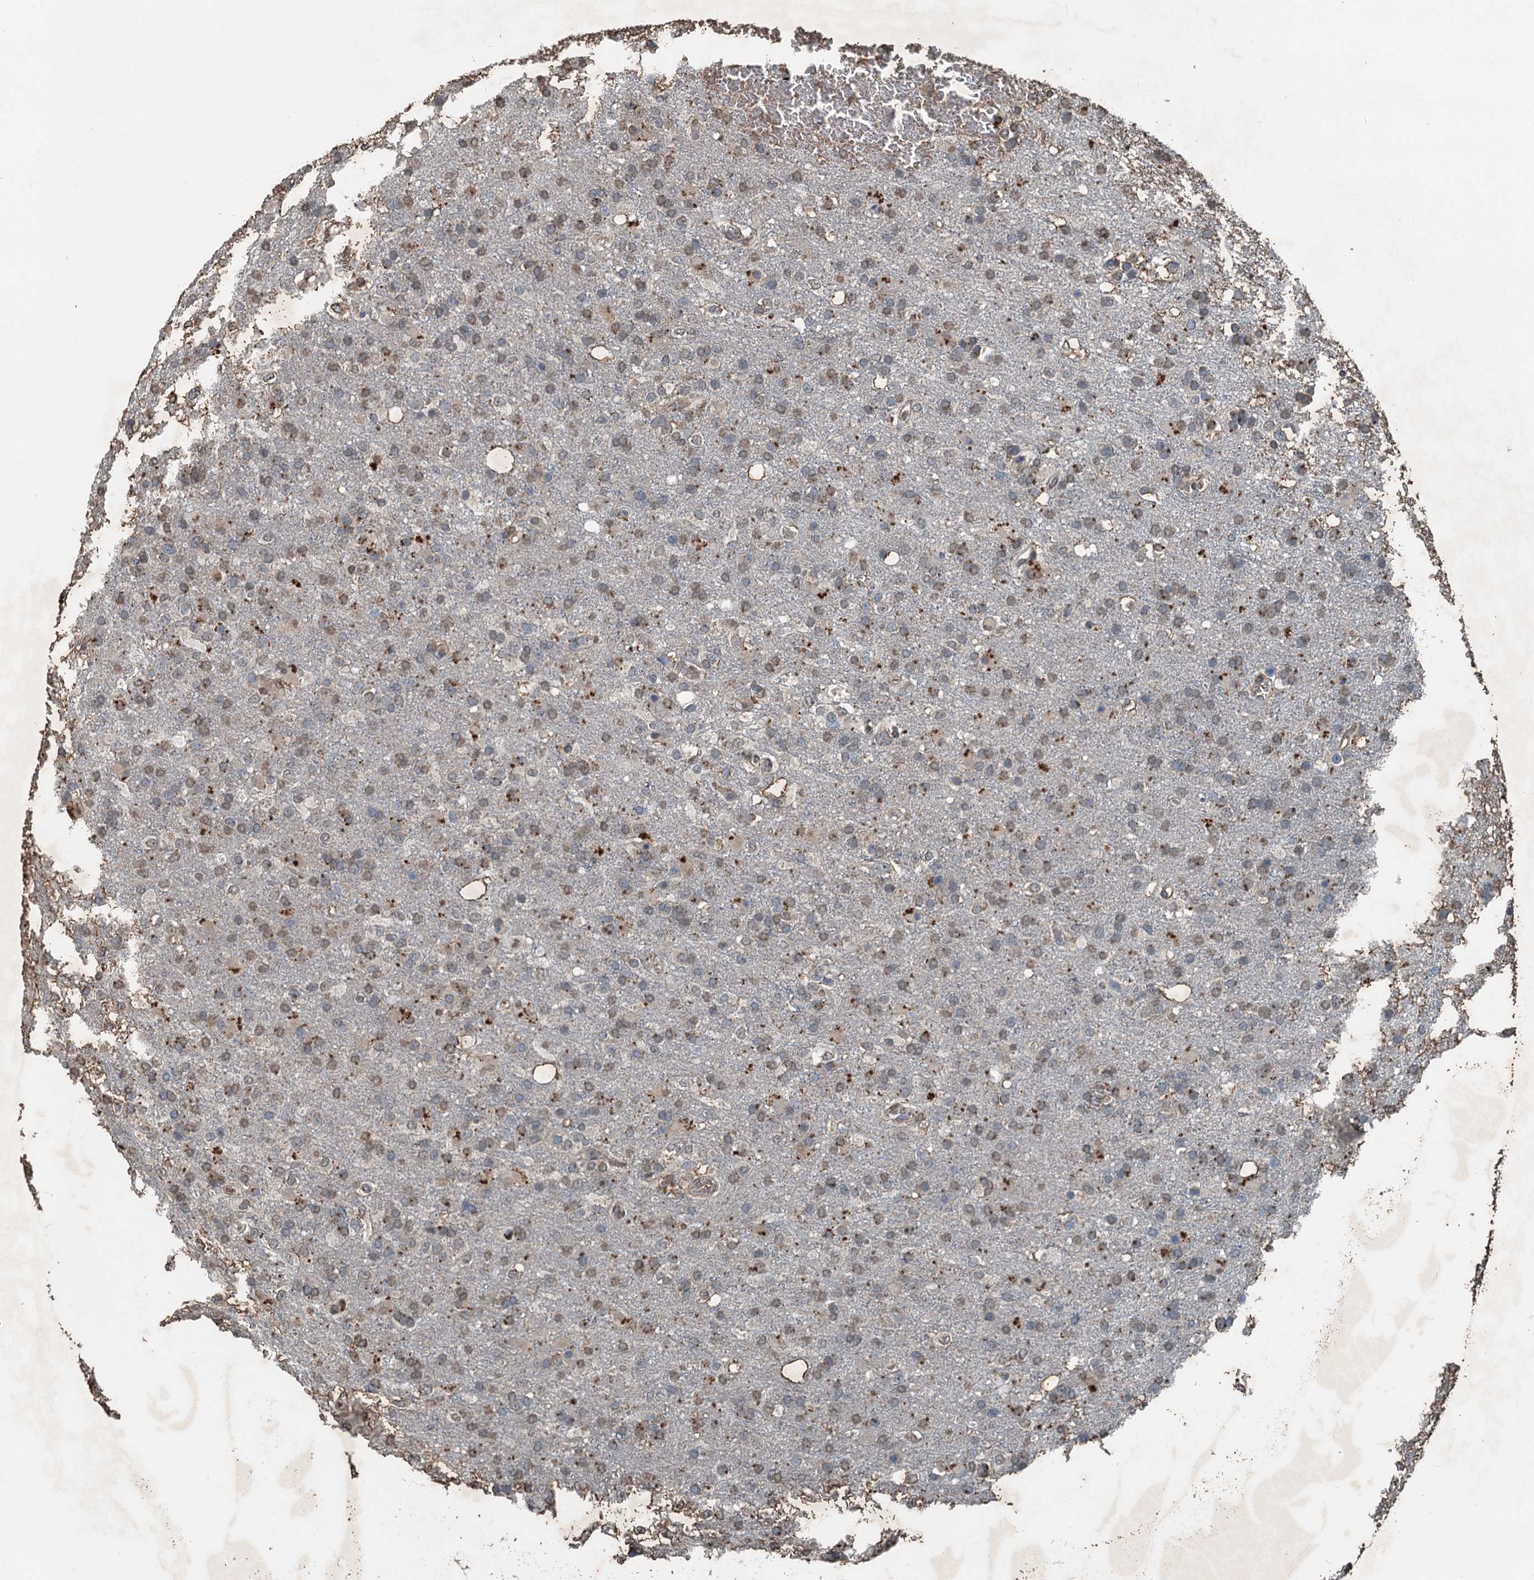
{"staining": {"intensity": "weak", "quantity": "<25%", "location": "cytoplasmic/membranous,nuclear"}, "tissue": "glioma", "cell_type": "Tumor cells", "image_type": "cancer", "snomed": [{"axis": "morphology", "description": "Glioma, malignant, High grade"}, {"axis": "topography", "description": "Brain"}], "caption": "High power microscopy photomicrograph of an immunohistochemistry (IHC) histopathology image of glioma, revealing no significant staining in tumor cells.", "gene": "TCTN1", "patient": {"sex": "female", "age": 74}}